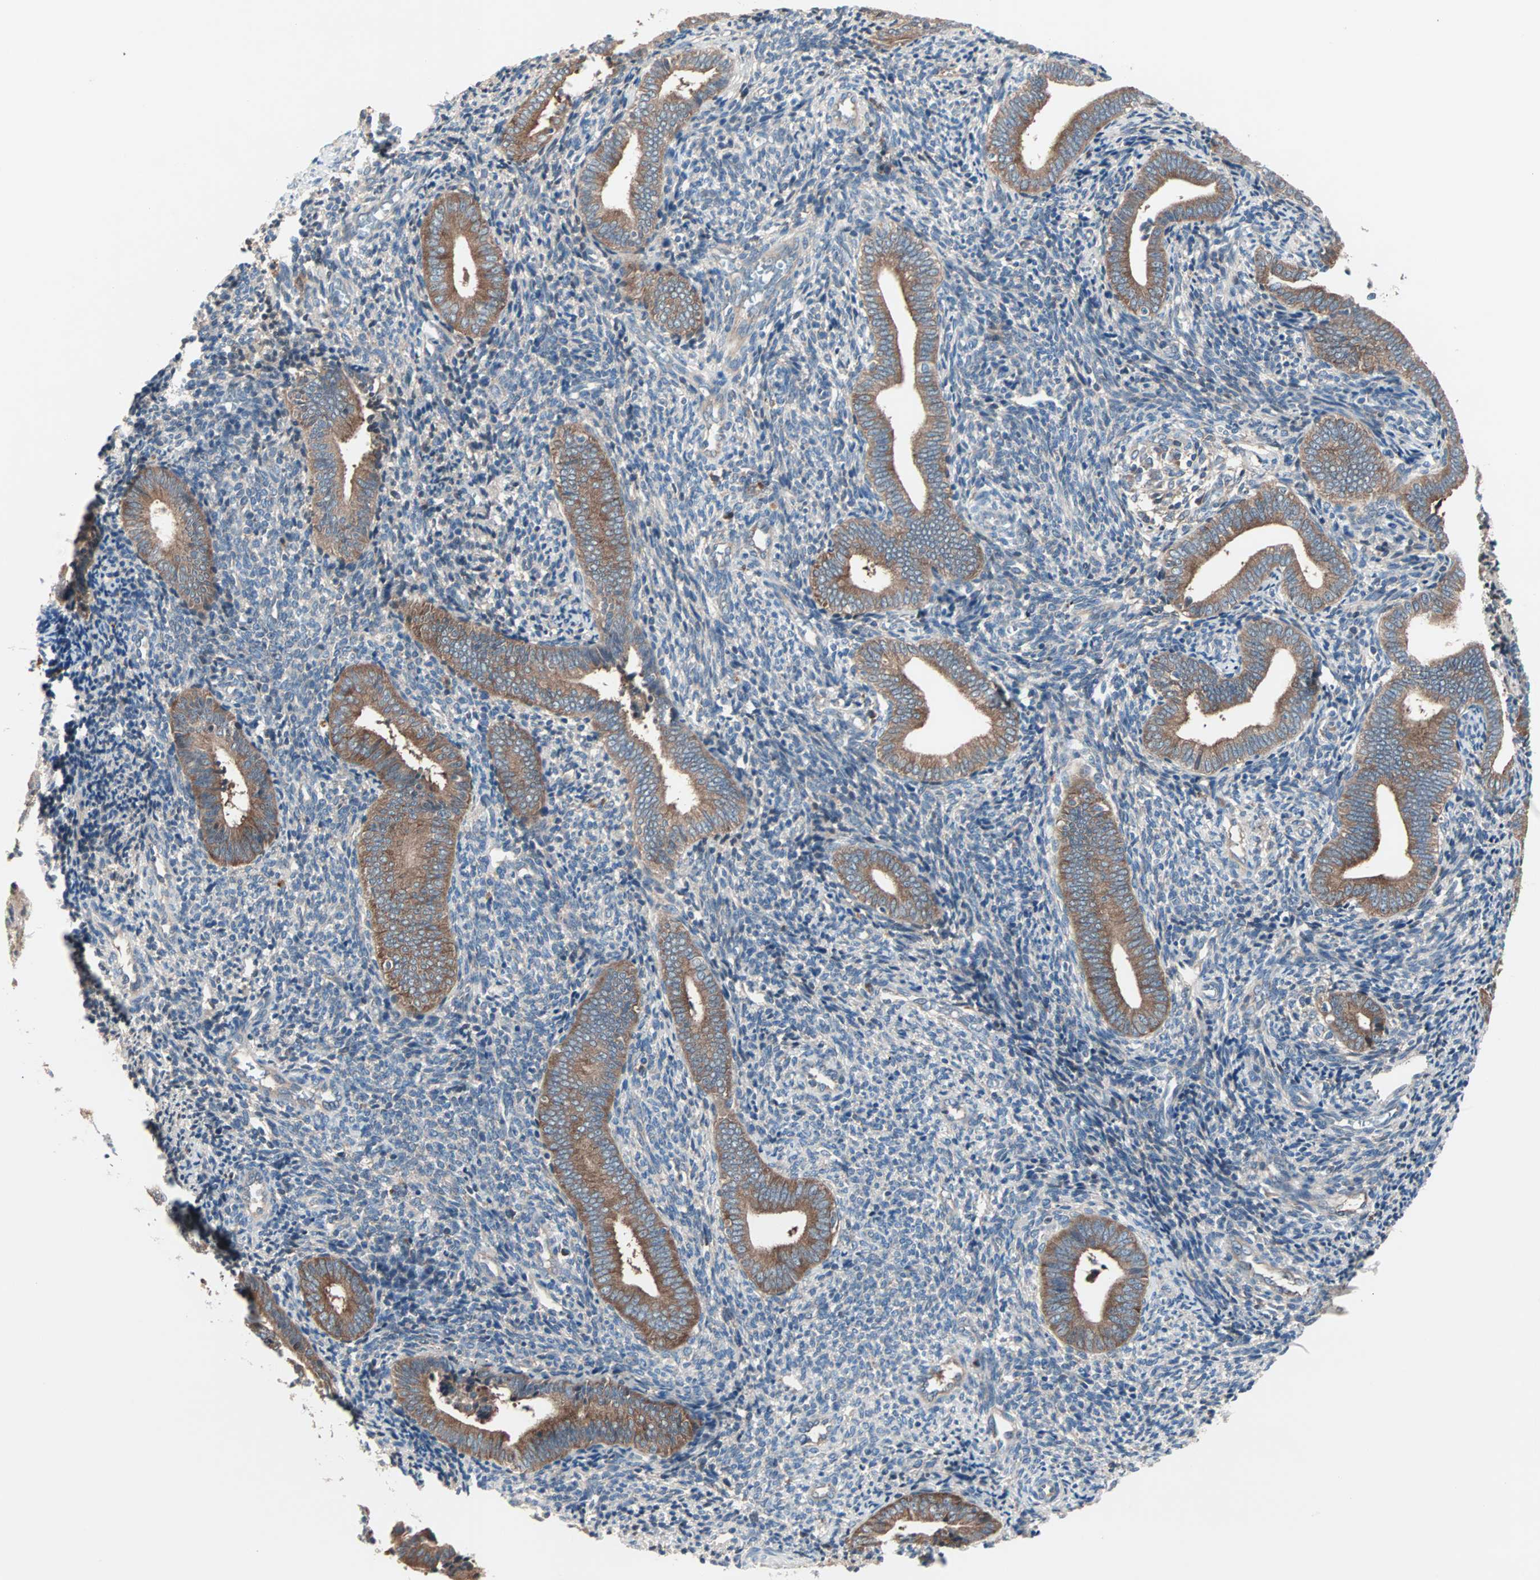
{"staining": {"intensity": "weak", "quantity": "25%-75%", "location": "cytoplasmic/membranous"}, "tissue": "endometrium", "cell_type": "Cells in endometrial stroma", "image_type": "normal", "snomed": [{"axis": "morphology", "description": "Normal tissue, NOS"}, {"axis": "topography", "description": "Uterus"}, {"axis": "topography", "description": "Endometrium"}], "caption": "Immunohistochemical staining of unremarkable endometrium reveals low levels of weak cytoplasmic/membranous positivity in about 25%-75% of cells in endometrial stroma. The protein of interest is shown in brown color, while the nuclei are stained blue.", "gene": "CAD", "patient": {"sex": "female", "age": 33}}